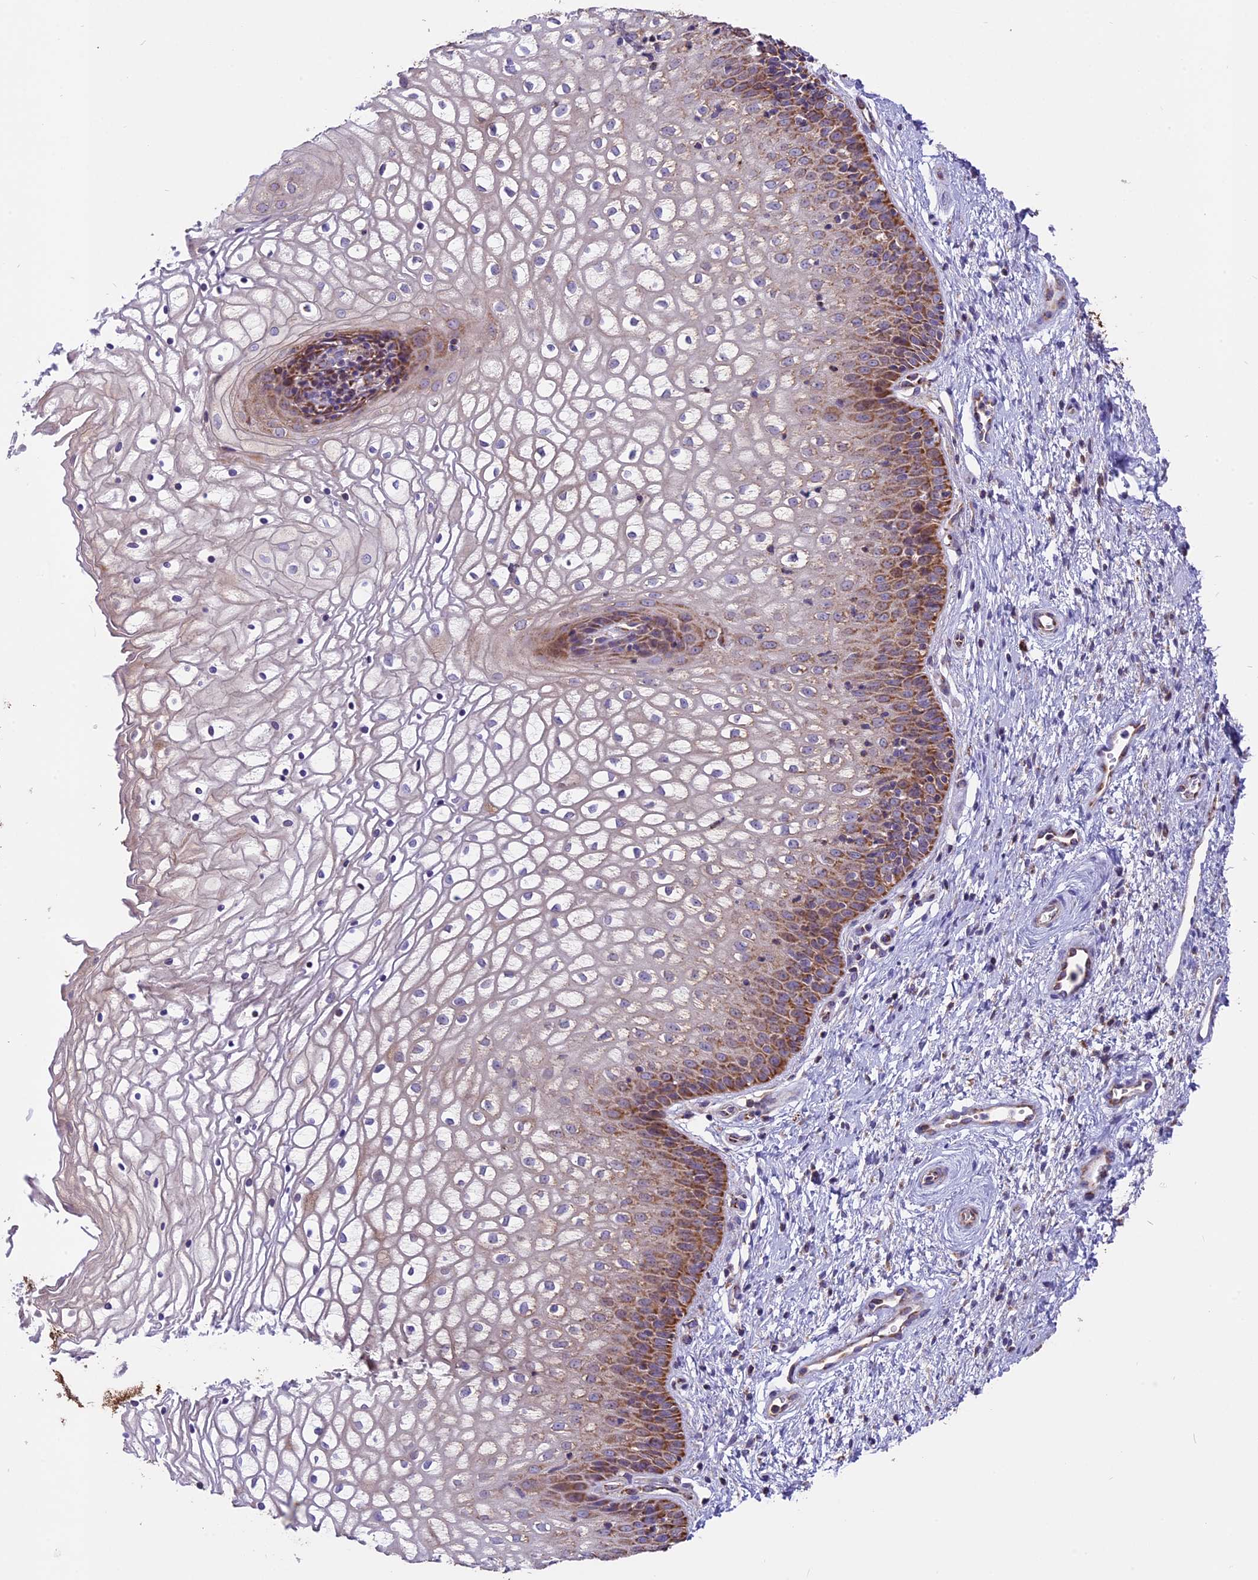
{"staining": {"intensity": "moderate", "quantity": "<25%", "location": "cytoplasmic/membranous"}, "tissue": "vagina", "cell_type": "Squamous epithelial cells", "image_type": "normal", "snomed": [{"axis": "morphology", "description": "Normal tissue, NOS"}, {"axis": "topography", "description": "Vagina"}], "caption": "A low amount of moderate cytoplasmic/membranous staining is appreciated in about <25% of squamous epithelial cells in unremarkable vagina.", "gene": "COX17", "patient": {"sex": "female", "age": 34}}